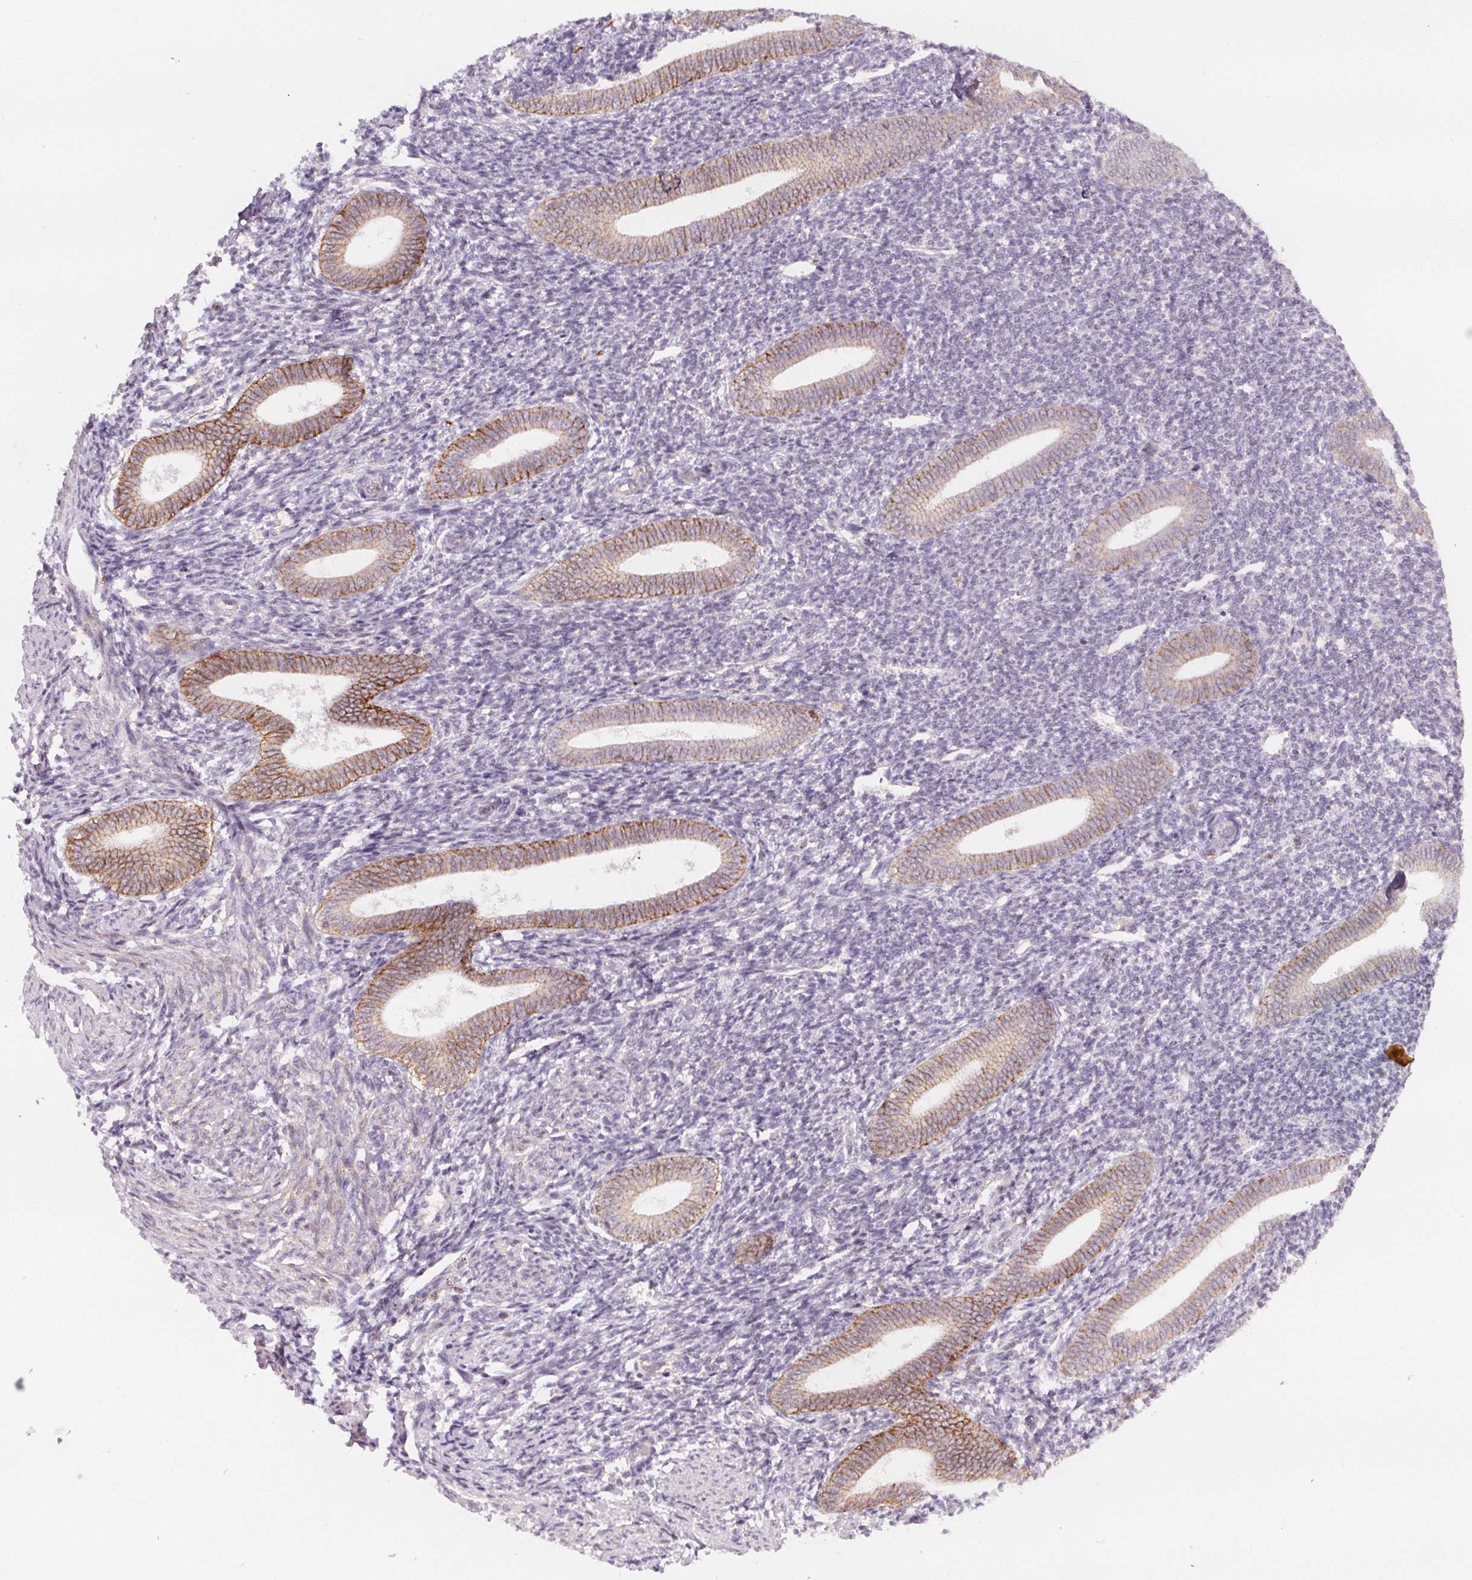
{"staining": {"intensity": "negative", "quantity": "none", "location": "none"}, "tissue": "endometrium", "cell_type": "Cells in endometrial stroma", "image_type": "normal", "snomed": [{"axis": "morphology", "description": "Normal tissue, NOS"}, {"axis": "topography", "description": "Endometrium"}], "caption": "An image of endometrium stained for a protein displays no brown staining in cells in endometrial stroma. (DAB (3,3'-diaminobenzidine) immunohistochemistry with hematoxylin counter stain).", "gene": "ATP1A1", "patient": {"sex": "female", "age": 25}}